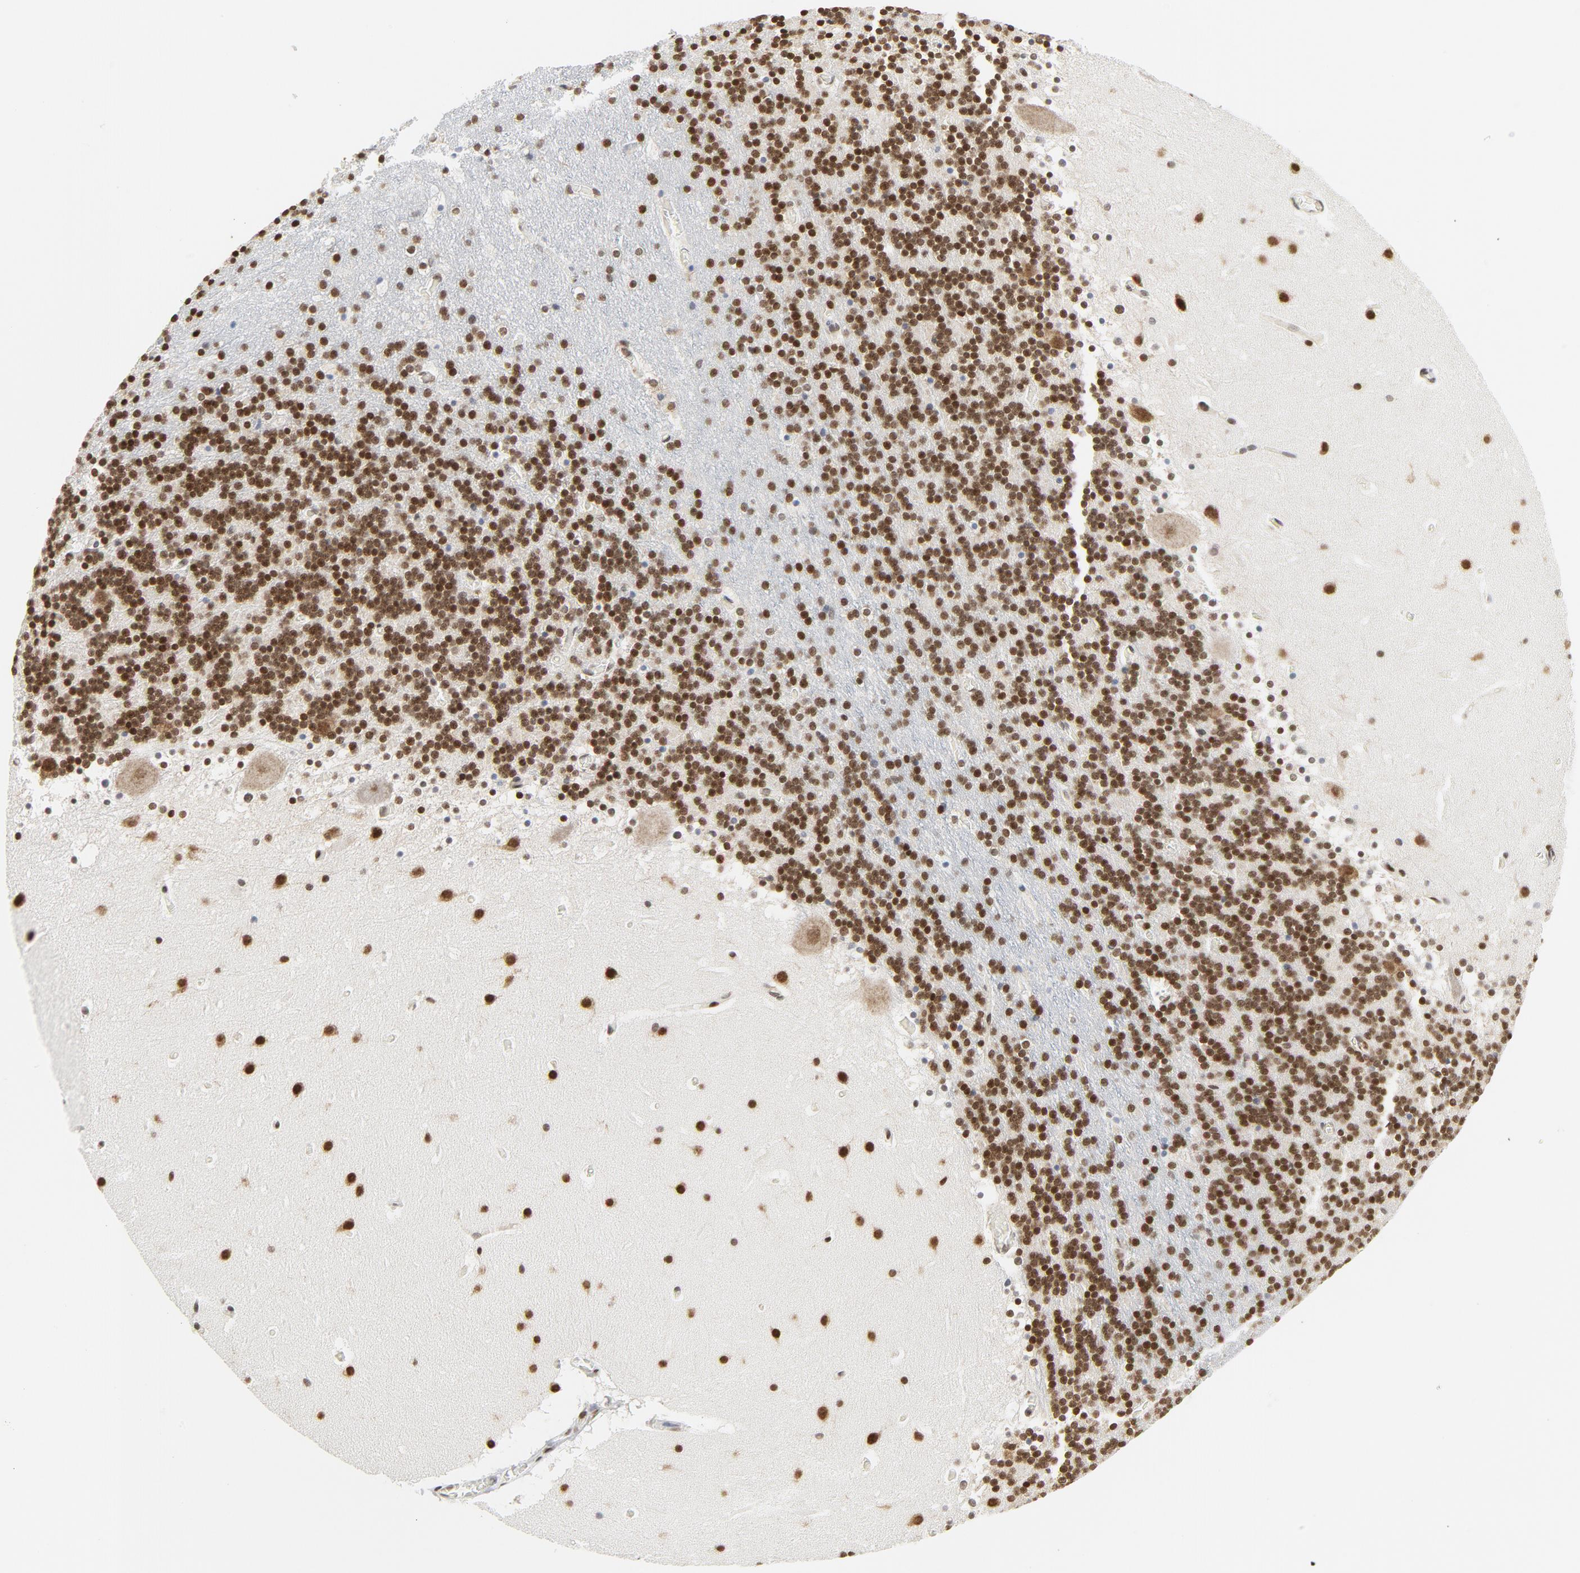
{"staining": {"intensity": "strong", "quantity": ">75%", "location": "nuclear"}, "tissue": "cerebellum", "cell_type": "Cells in granular layer", "image_type": "normal", "snomed": [{"axis": "morphology", "description": "Normal tissue, NOS"}, {"axis": "topography", "description": "Cerebellum"}], "caption": "Cerebellum stained for a protein (brown) demonstrates strong nuclear positive staining in about >75% of cells in granular layer.", "gene": "ERCC1", "patient": {"sex": "male", "age": 45}}